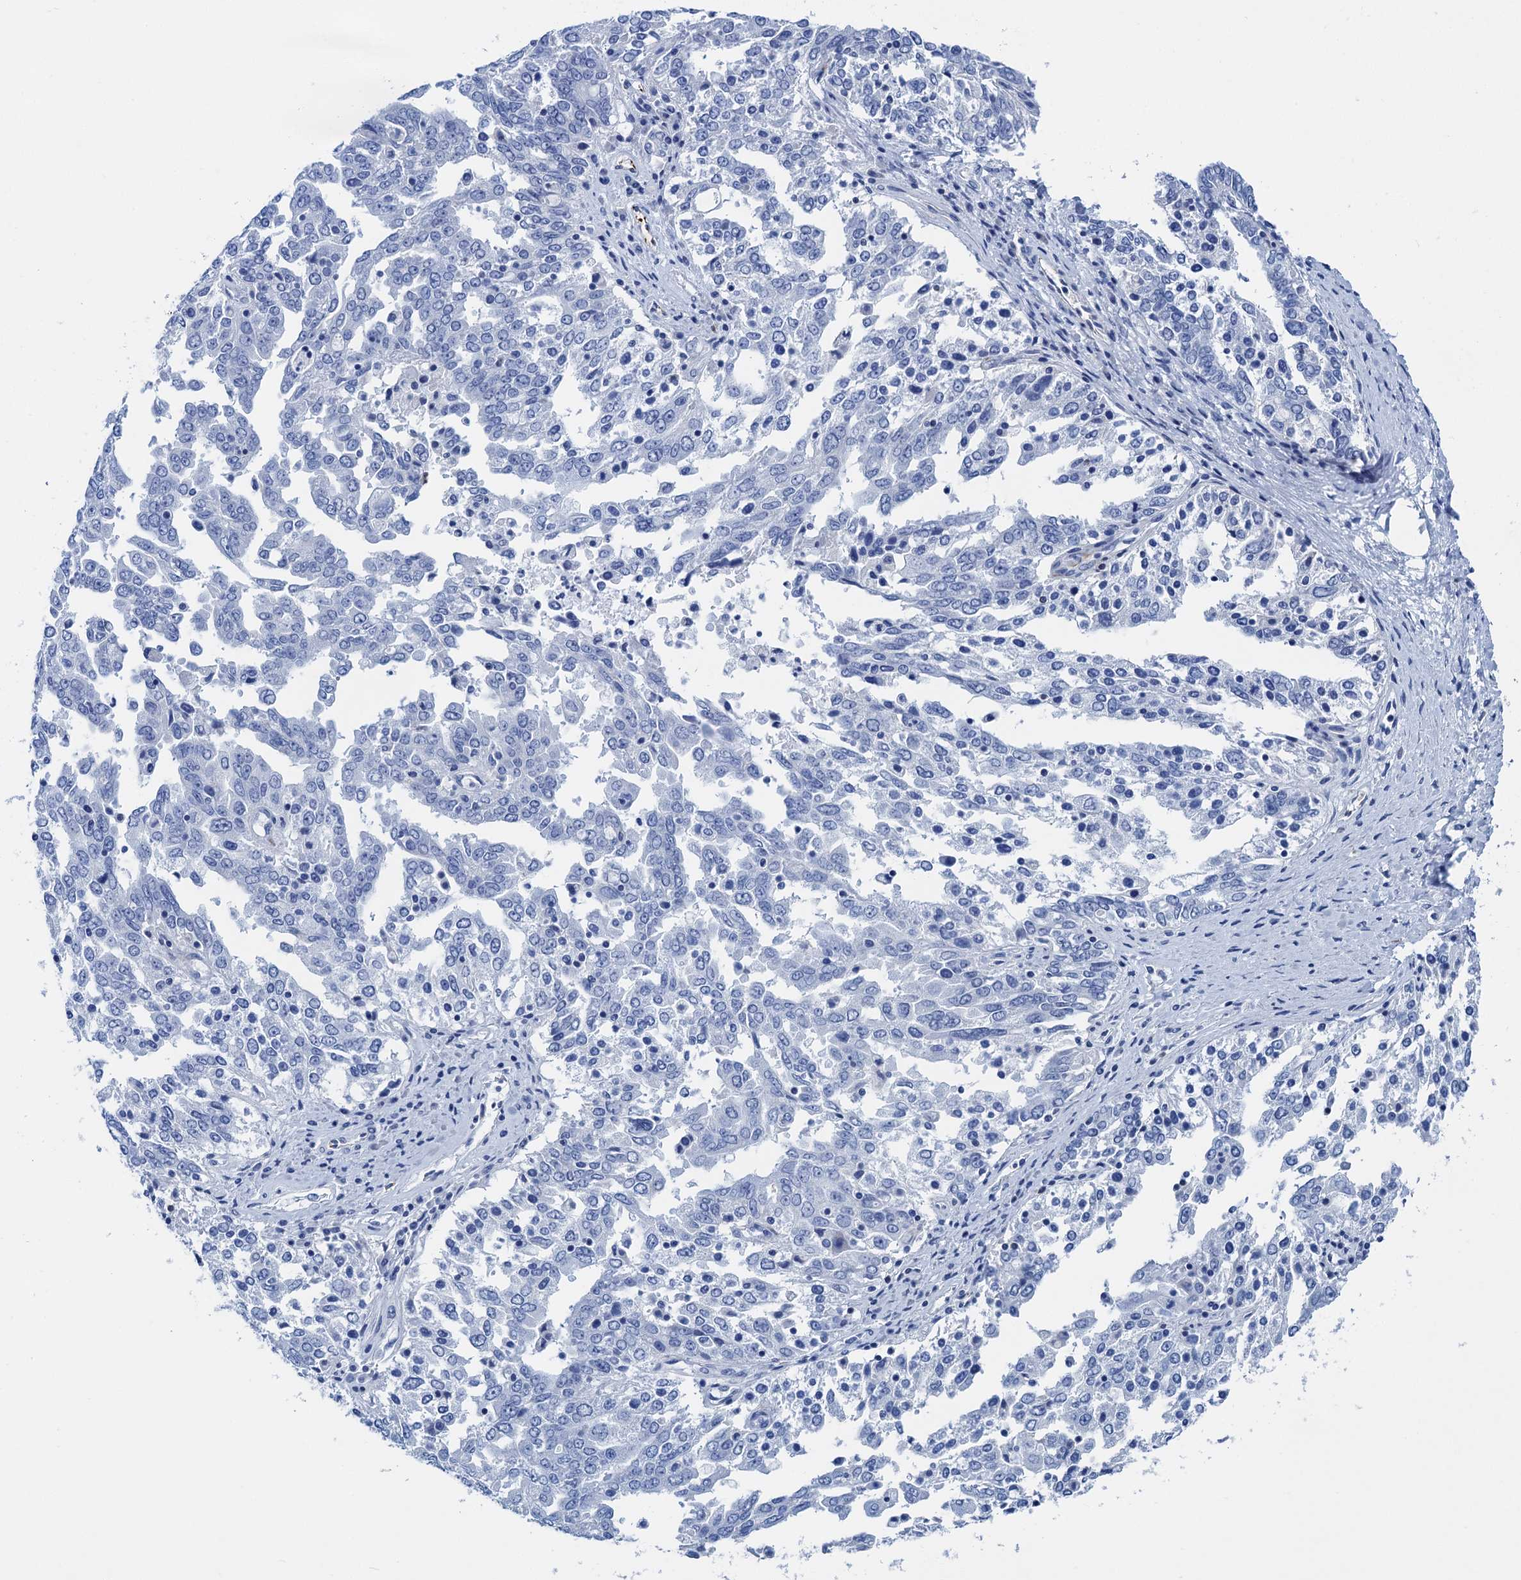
{"staining": {"intensity": "negative", "quantity": "none", "location": "none"}, "tissue": "ovarian cancer", "cell_type": "Tumor cells", "image_type": "cancer", "snomed": [{"axis": "morphology", "description": "Carcinoma, endometroid"}, {"axis": "topography", "description": "Ovary"}], "caption": "Micrograph shows no significant protein staining in tumor cells of ovarian cancer (endometroid carcinoma).", "gene": "NLRP10", "patient": {"sex": "female", "age": 62}}